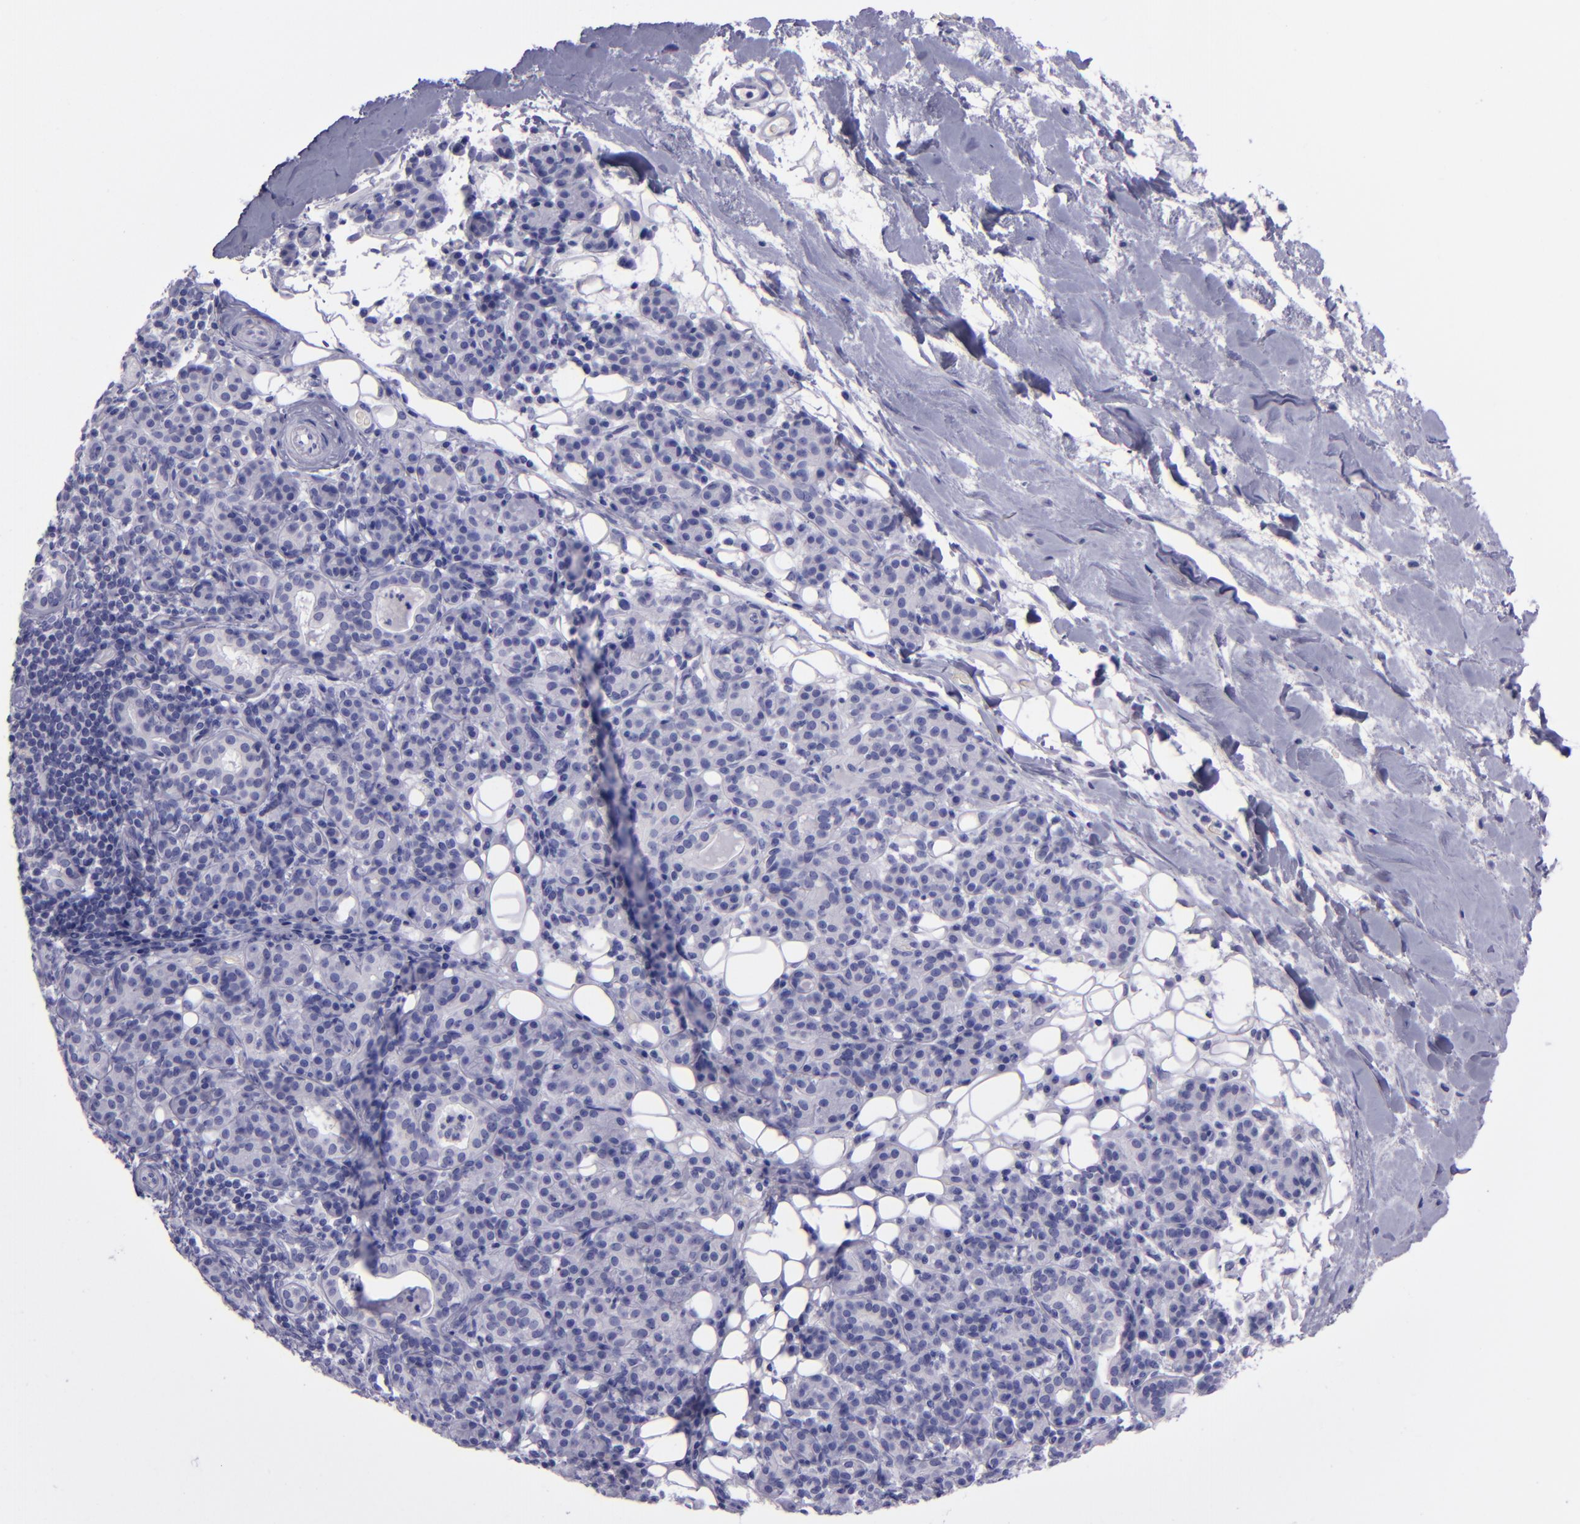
{"staining": {"intensity": "negative", "quantity": "none", "location": "none"}, "tissue": "skin cancer", "cell_type": "Tumor cells", "image_type": "cancer", "snomed": [{"axis": "morphology", "description": "Squamous cell carcinoma, NOS"}, {"axis": "topography", "description": "Skin"}], "caption": "This is an immunohistochemistry histopathology image of skin squamous cell carcinoma. There is no expression in tumor cells.", "gene": "TNNT3", "patient": {"sex": "male", "age": 84}}